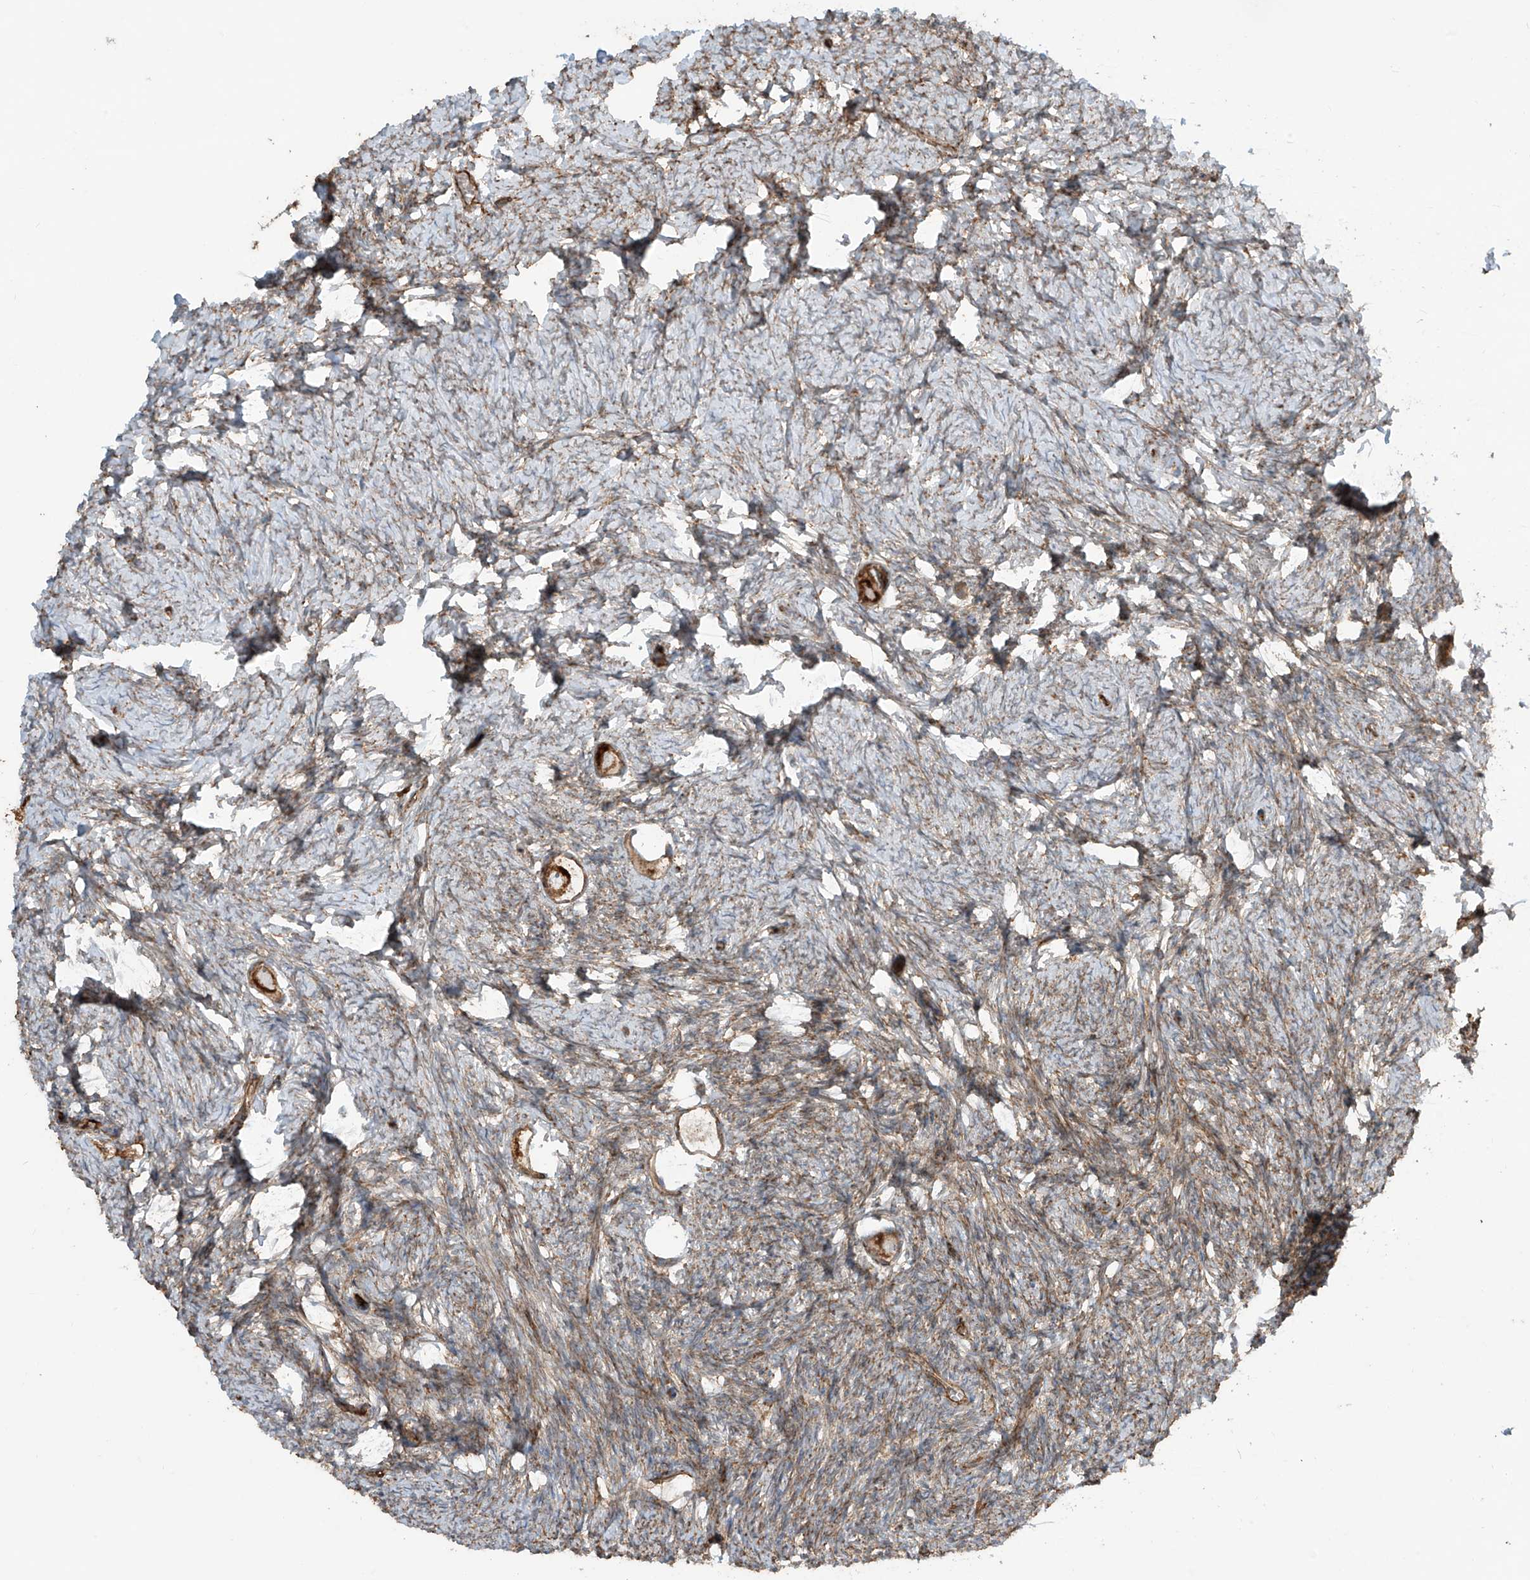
{"staining": {"intensity": "strong", "quantity": ">75%", "location": "cytoplasmic/membranous"}, "tissue": "ovary", "cell_type": "Follicle cells", "image_type": "normal", "snomed": [{"axis": "morphology", "description": "Normal tissue, NOS"}, {"axis": "topography", "description": "Ovary"}], "caption": "Brown immunohistochemical staining in normal ovary reveals strong cytoplasmic/membranous staining in about >75% of follicle cells. (brown staining indicates protein expression, while blue staining denotes nuclei).", "gene": "EIF5B", "patient": {"sex": "female", "age": 27}}